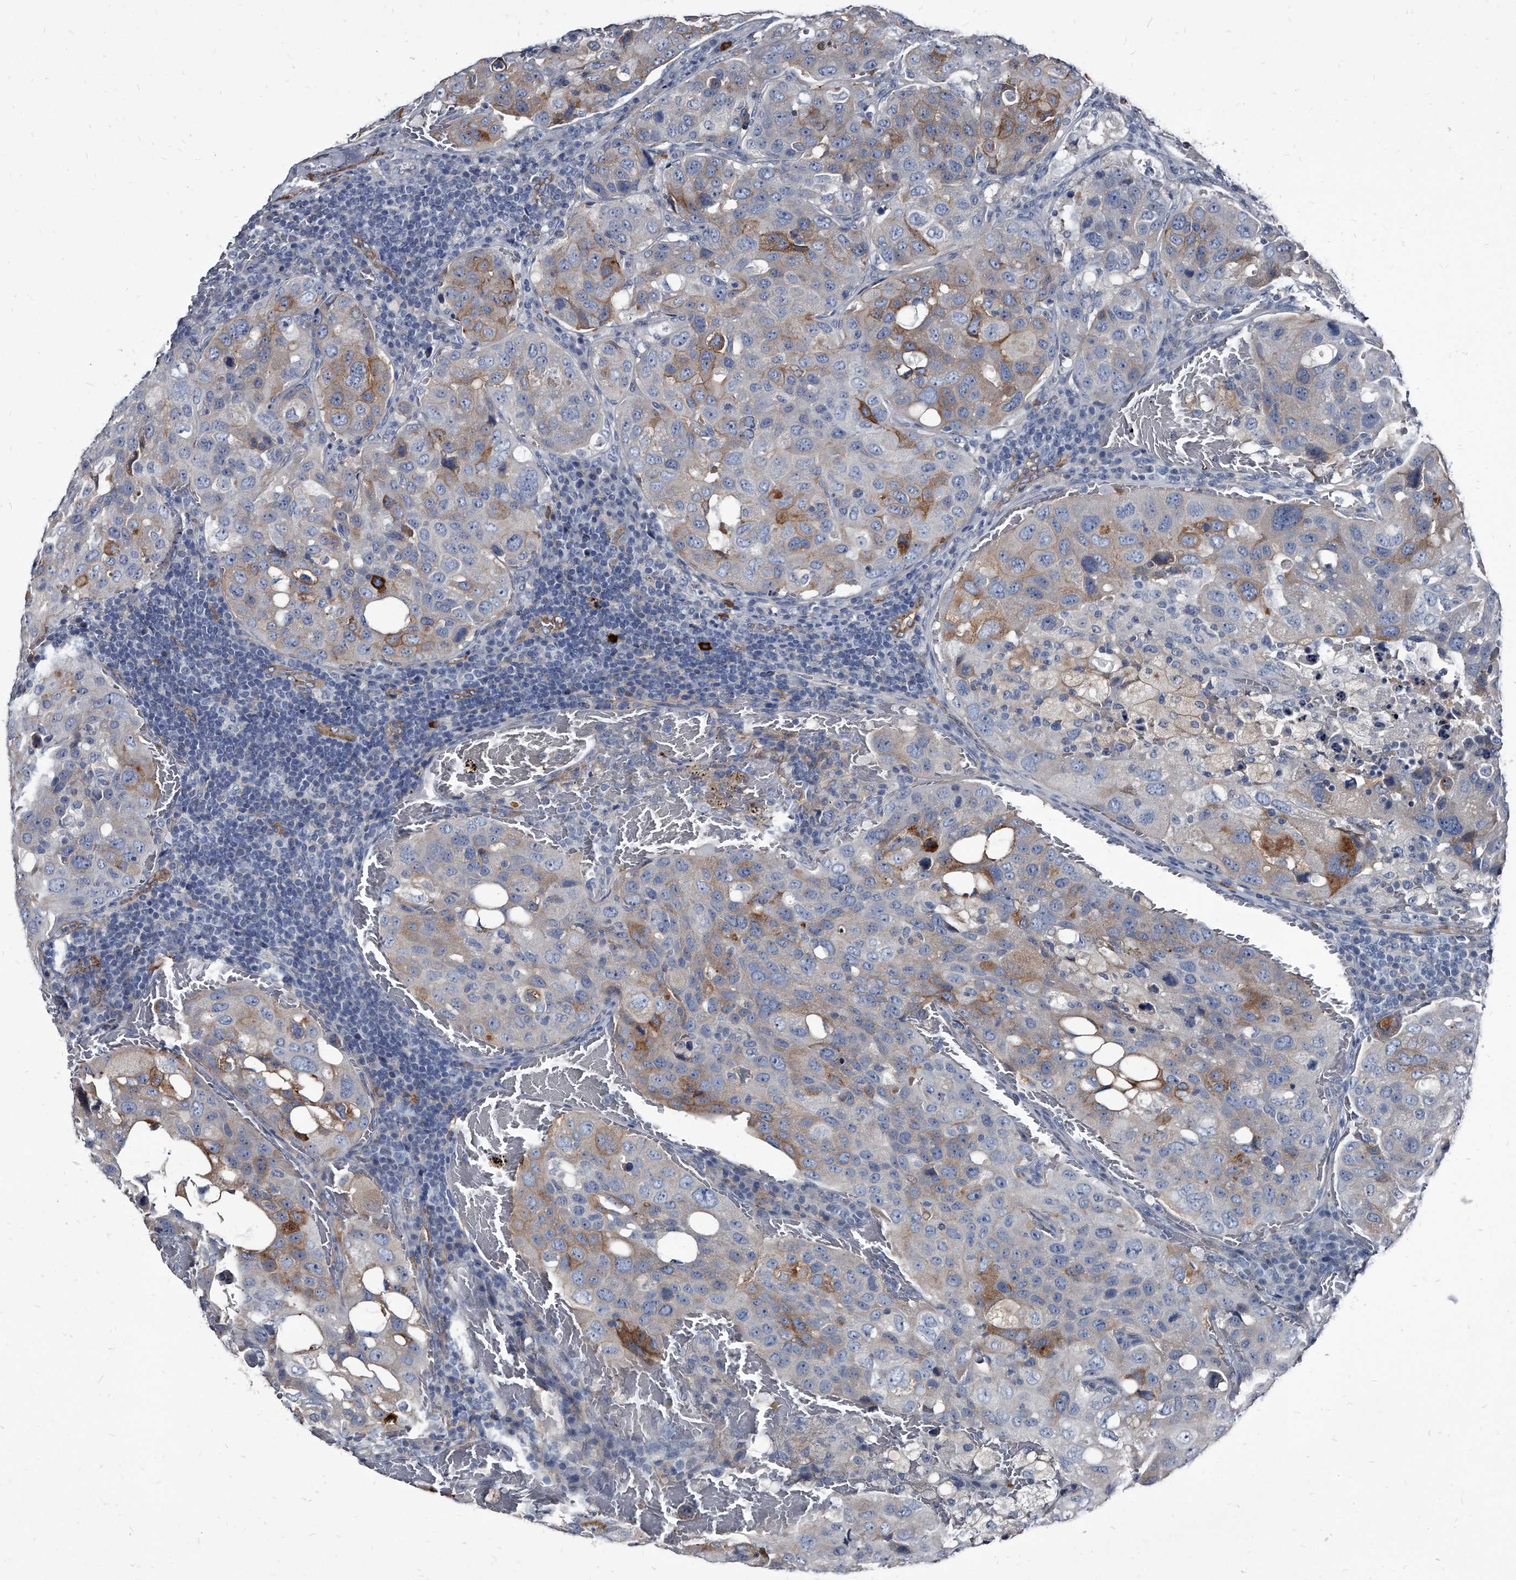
{"staining": {"intensity": "moderate", "quantity": "<25%", "location": "cytoplasmic/membranous"}, "tissue": "urothelial cancer", "cell_type": "Tumor cells", "image_type": "cancer", "snomed": [{"axis": "morphology", "description": "Urothelial carcinoma, High grade"}, {"axis": "topography", "description": "Lymph node"}, {"axis": "topography", "description": "Urinary bladder"}], "caption": "Immunohistochemistry (IHC) staining of urothelial cancer, which displays low levels of moderate cytoplasmic/membranous positivity in approximately <25% of tumor cells indicating moderate cytoplasmic/membranous protein expression. The staining was performed using DAB (3,3'-diaminobenzidine) (brown) for protein detection and nuclei were counterstained in hematoxylin (blue).", "gene": "PGLYRP3", "patient": {"sex": "male", "age": 51}}